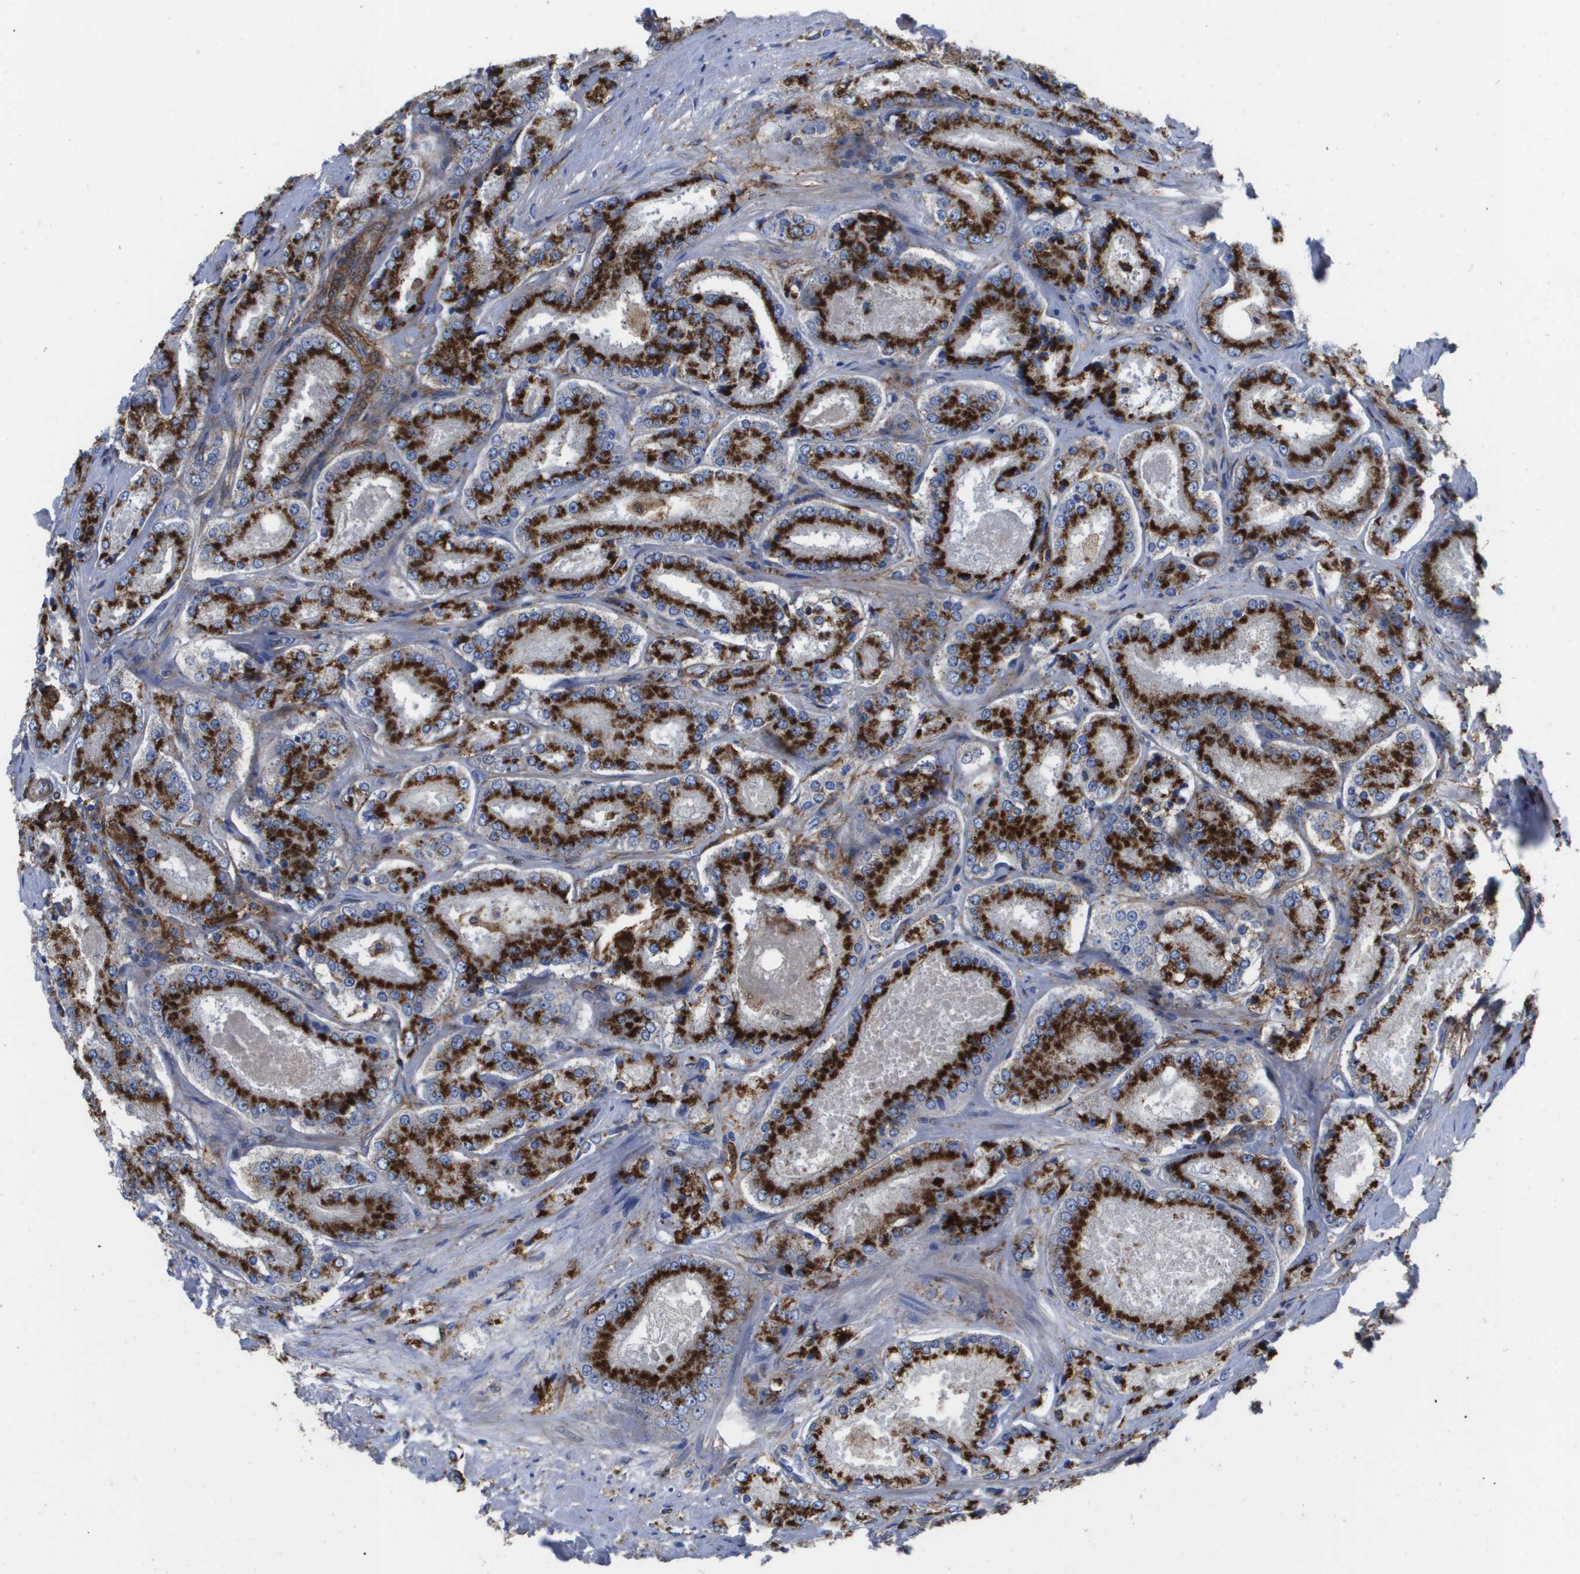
{"staining": {"intensity": "strong", "quantity": ">75%", "location": "cytoplasmic/membranous"}, "tissue": "prostate cancer", "cell_type": "Tumor cells", "image_type": "cancer", "snomed": [{"axis": "morphology", "description": "Adenocarcinoma, High grade"}, {"axis": "topography", "description": "Prostate"}], "caption": "Brown immunohistochemical staining in high-grade adenocarcinoma (prostate) reveals strong cytoplasmic/membranous positivity in about >75% of tumor cells. Nuclei are stained in blue.", "gene": "SLC37A2", "patient": {"sex": "male", "age": 65}}